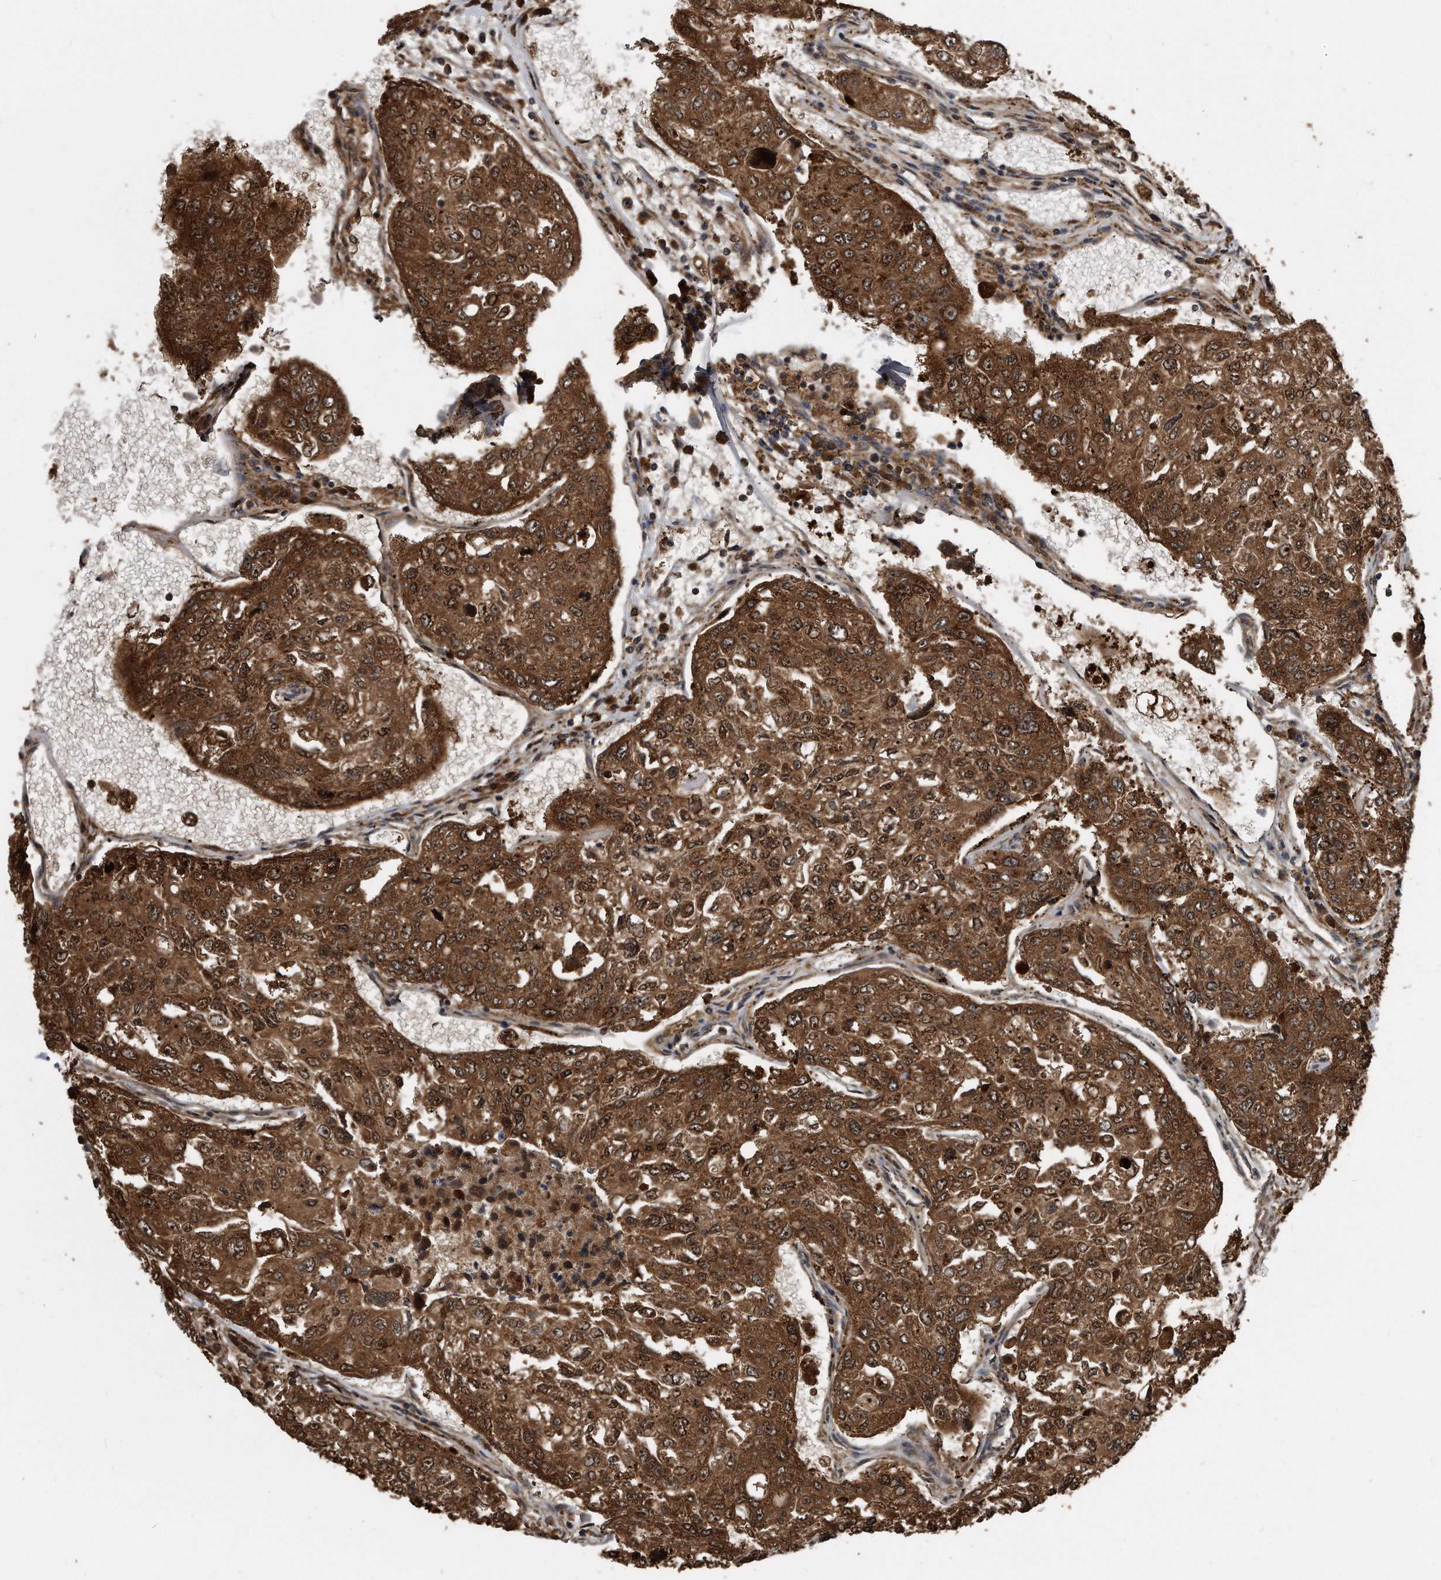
{"staining": {"intensity": "strong", "quantity": ">75%", "location": "cytoplasmic/membranous"}, "tissue": "urothelial cancer", "cell_type": "Tumor cells", "image_type": "cancer", "snomed": [{"axis": "morphology", "description": "Urothelial carcinoma, High grade"}, {"axis": "topography", "description": "Lymph node"}, {"axis": "topography", "description": "Urinary bladder"}], "caption": "An immunohistochemistry (IHC) image of neoplastic tissue is shown. Protein staining in brown labels strong cytoplasmic/membranous positivity in high-grade urothelial carcinoma within tumor cells.", "gene": "FAM136A", "patient": {"sex": "male", "age": 51}}